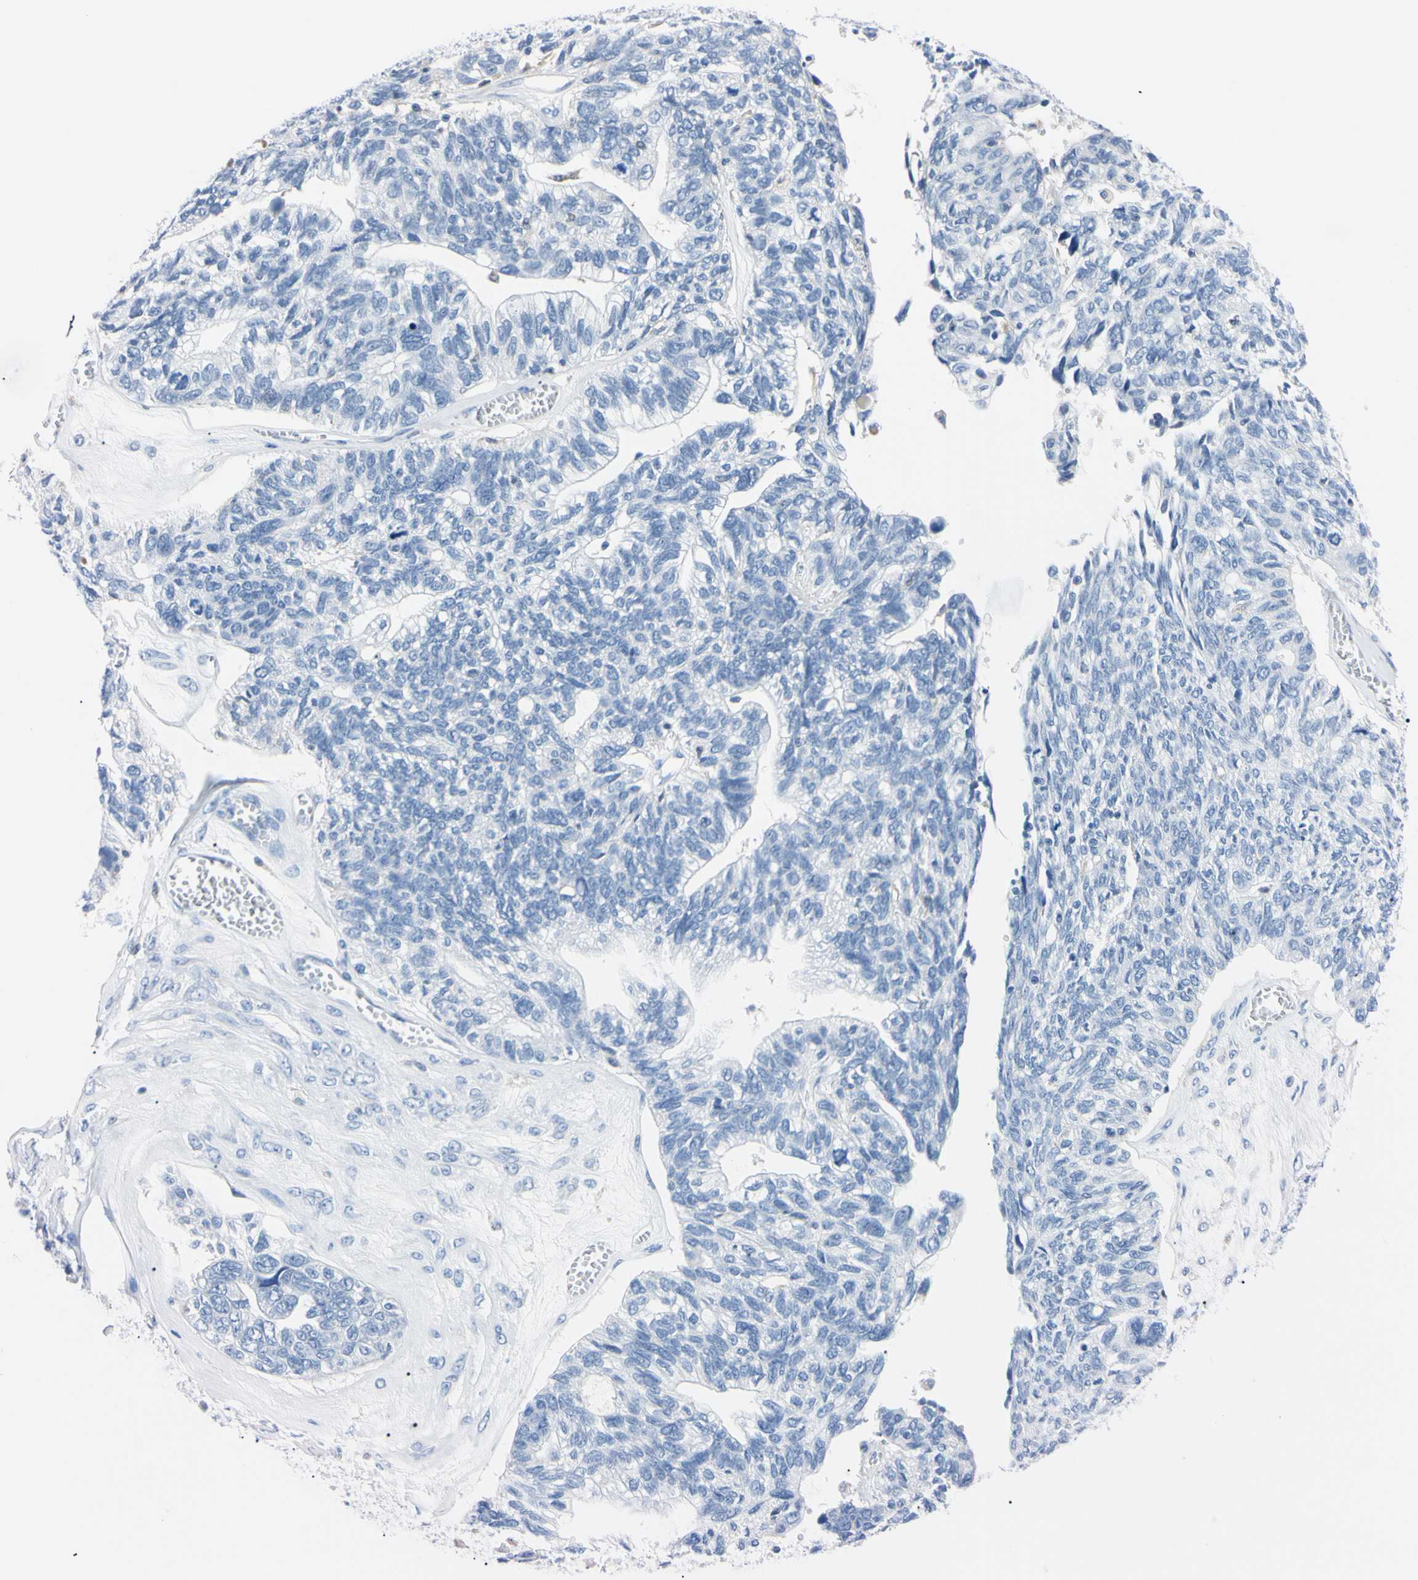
{"staining": {"intensity": "negative", "quantity": "none", "location": "none"}, "tissue": "ovarian cancer", "cell_type": "Tumor cells", "image_type": "cancer", "snomed": [{"axis": "morphology", "description": "Cystadenocarcinoma, serous, NOS"}, {"axis": "topography", "description": "Ovary"}], "caption": "Tumor cells are negative for protein expression in human ovarian serous cystadenocarcinoma.", "gene": "NCF4", "patient": {"sex": "female", "age": 79}}